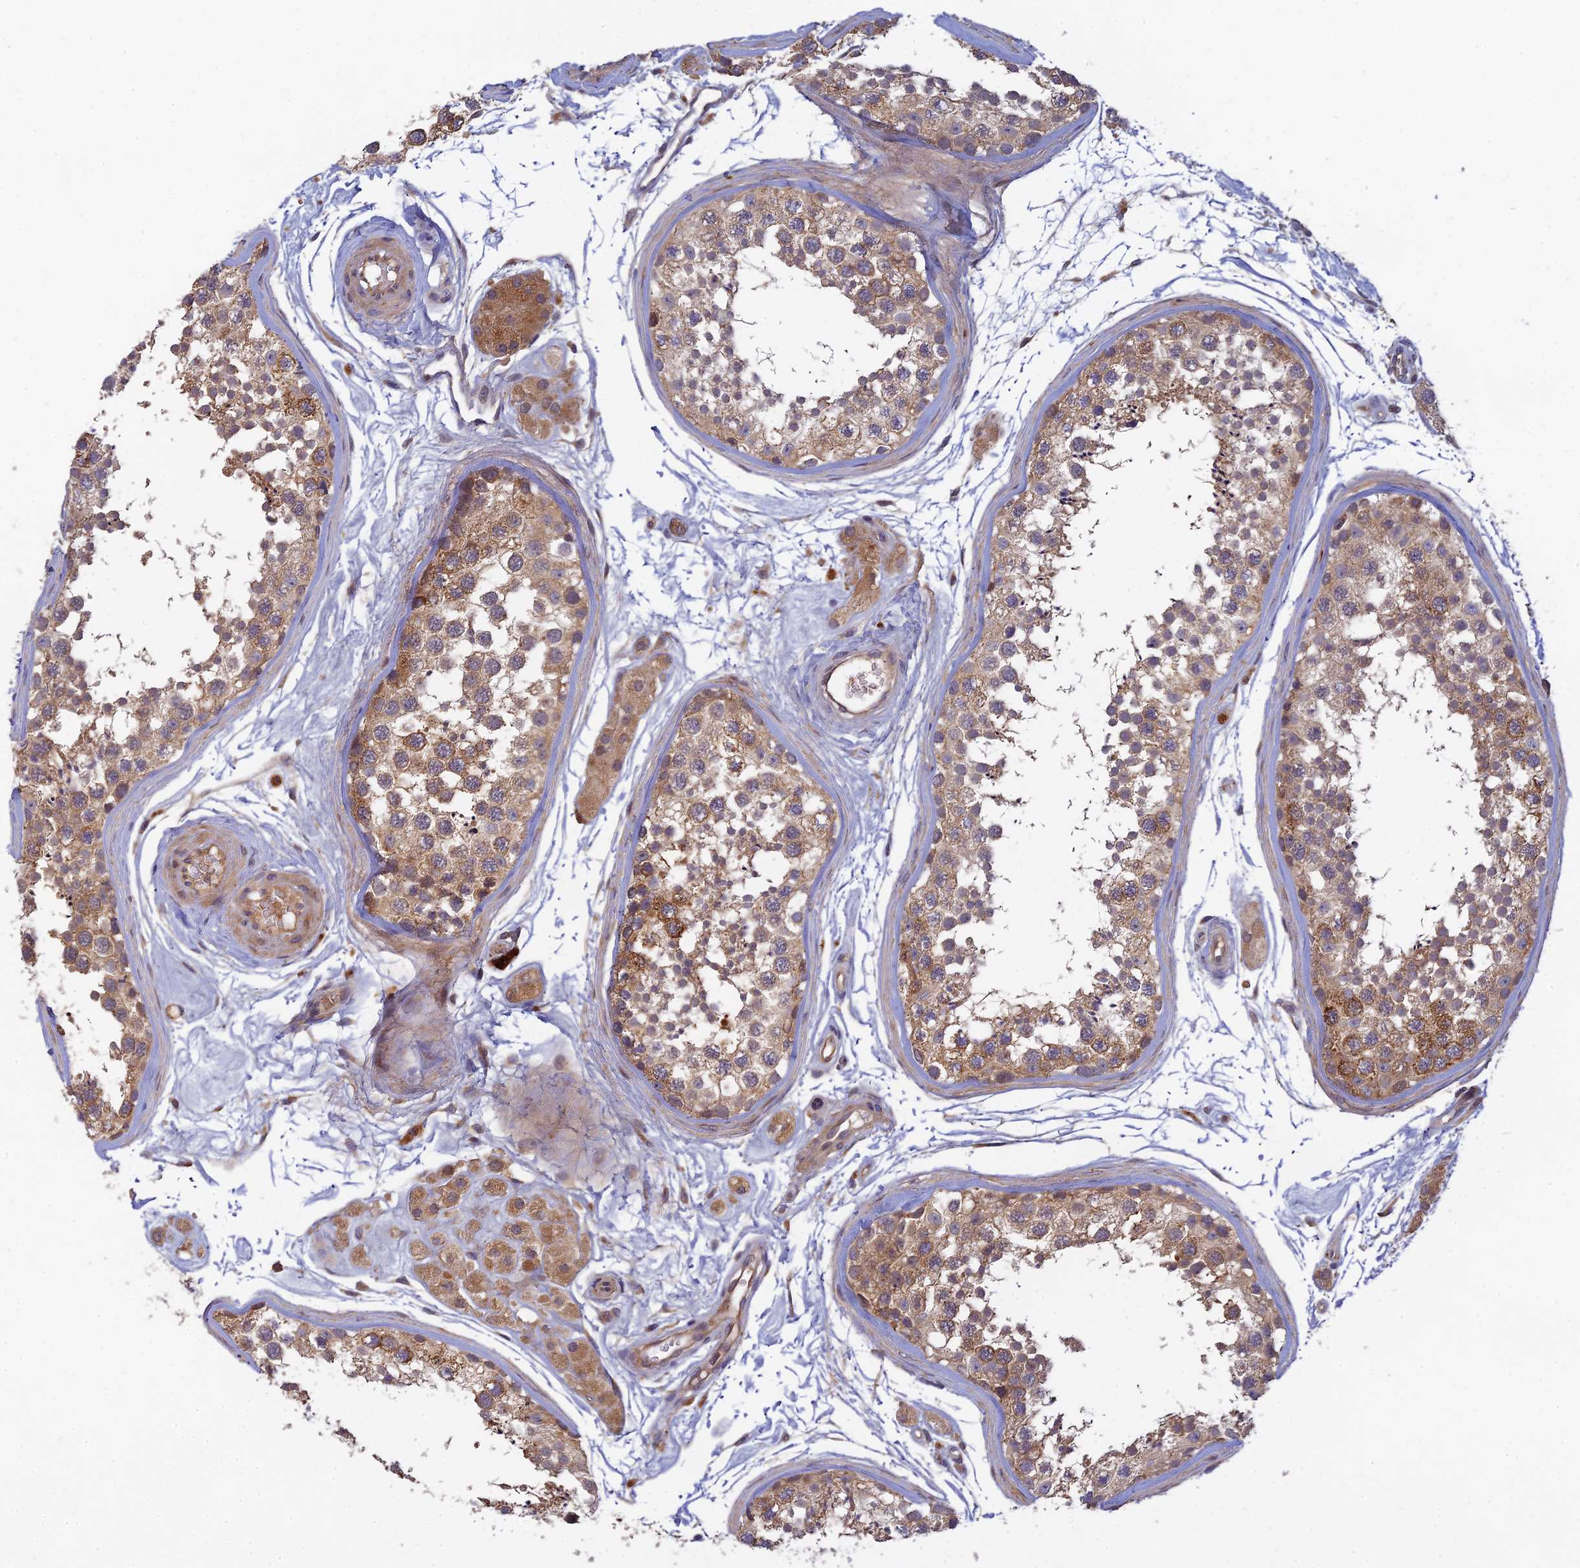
{"staining": {"intensity": "moderate", "quantity": ">75%", "location": "cytoplasmic/membranous"}, "tissue": "testis", "cell_type": "Cells in seminiferous ducts", "image_type": "normal", "snomed": [{"axis": "morphology", "description": "Normal tissue, NOS"}, {"axis": "topography", "description": "Testis"}], "caption": "A brown stain shows moderate cytoplasmic/membranous staining of a protein in cells in seminiferous ducts of normal testis. (brown staining indicates protein expression, while blue staining denotes nuclei).", "gene": "FAM151B", "patient": {"sex": "male", "age": 56}}